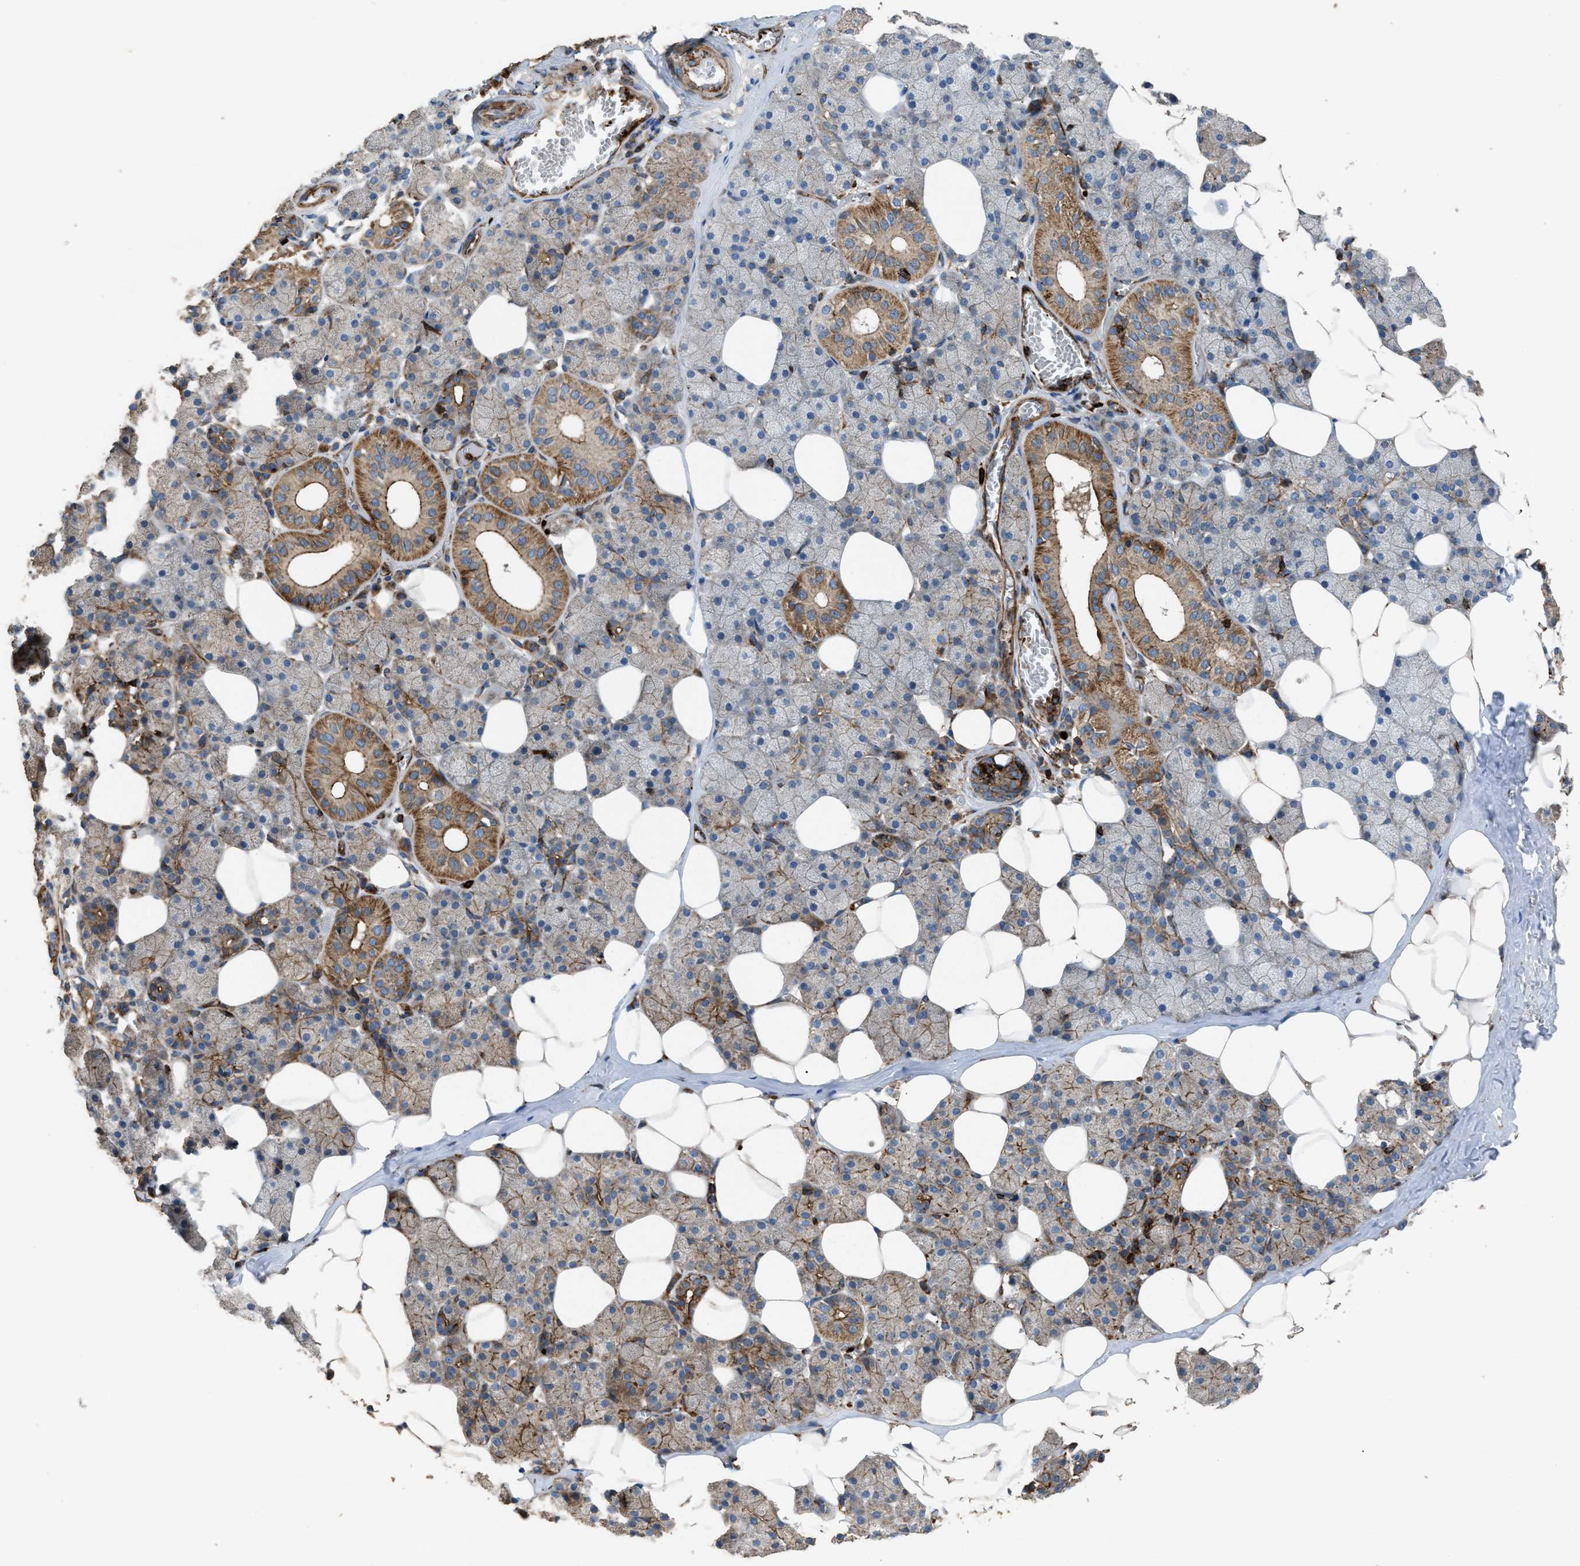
{"staining": {"intensity": "moderate", "quantity": "25%-75%", "location": "cytoplasmic/membranous"}, "tissue": "salivary gland", "cell_type": "Glandular cells", "image_type": "normal", "snomed": [{"axis": "morphology", "description": "Normal tissue, NOS"}, {"axis": "topography", "description": "Salivary gland"}], "caption": "This is an image of immunohistochemistry staining of normal salivary gland, which shows moderate staining in the cytoplasmic/membranous of glandular cells.", "gene": "EGLN1", "patient": {"sex": "female", "age": 33}}